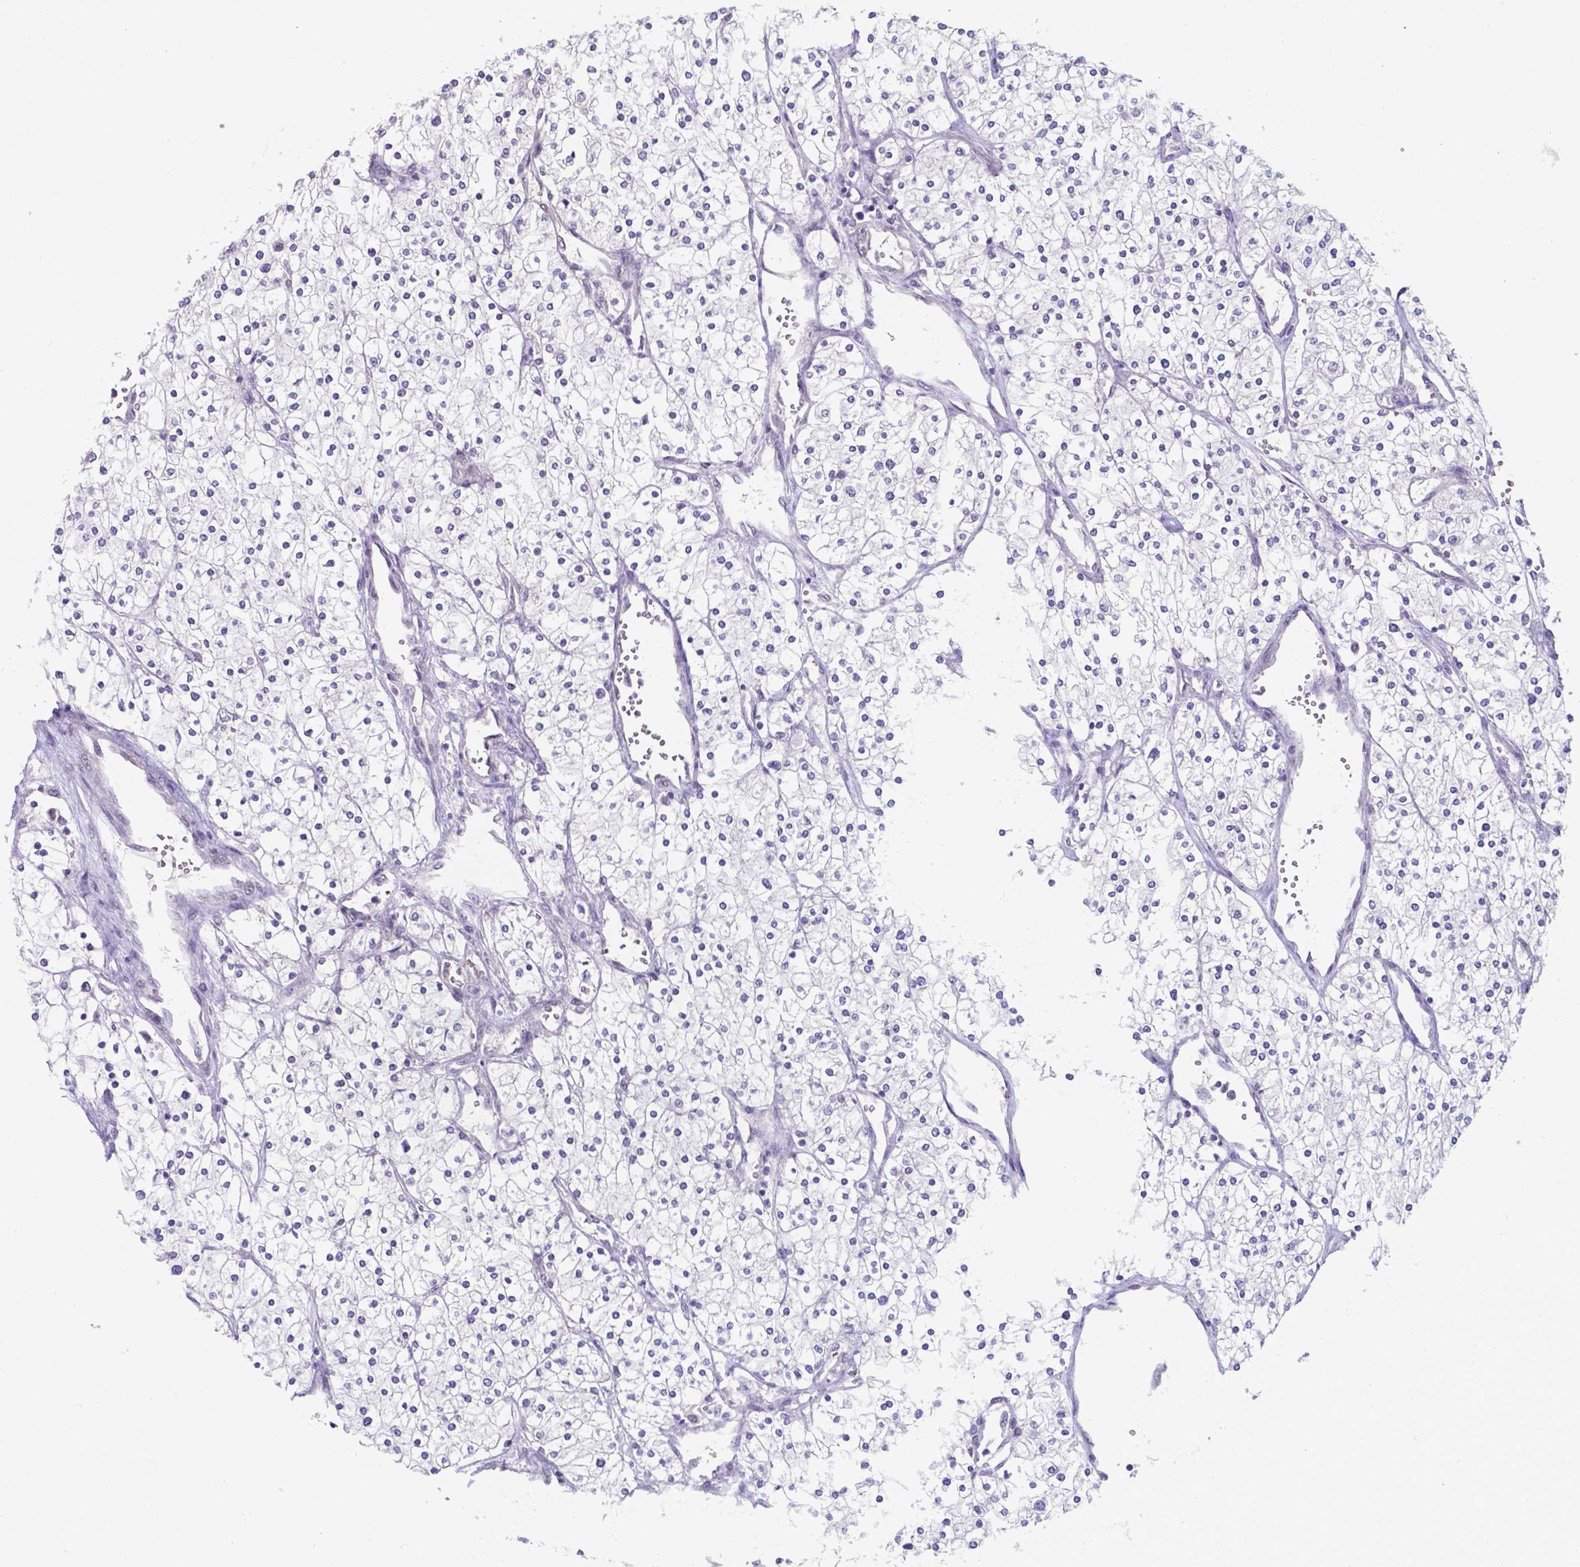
{"staining": {"intensity": "negative", "quantity": "none", "location": "none"}, "tissue": "renal cancer", "cell_type": "Tumor cells", "image_type": "cancer", "snomed": [{"axis": "morphology", "description": "Adenocarcinoma, NOS"}, {"axis": "topography", "description": "Kidney"}], "caption": "Renal adenocarcinoma was stained to show a protein in brown. There is no significant staining in tumor cells.", "gene": "UBE2E2", "patient": {"sex": "male", "age": 80}}